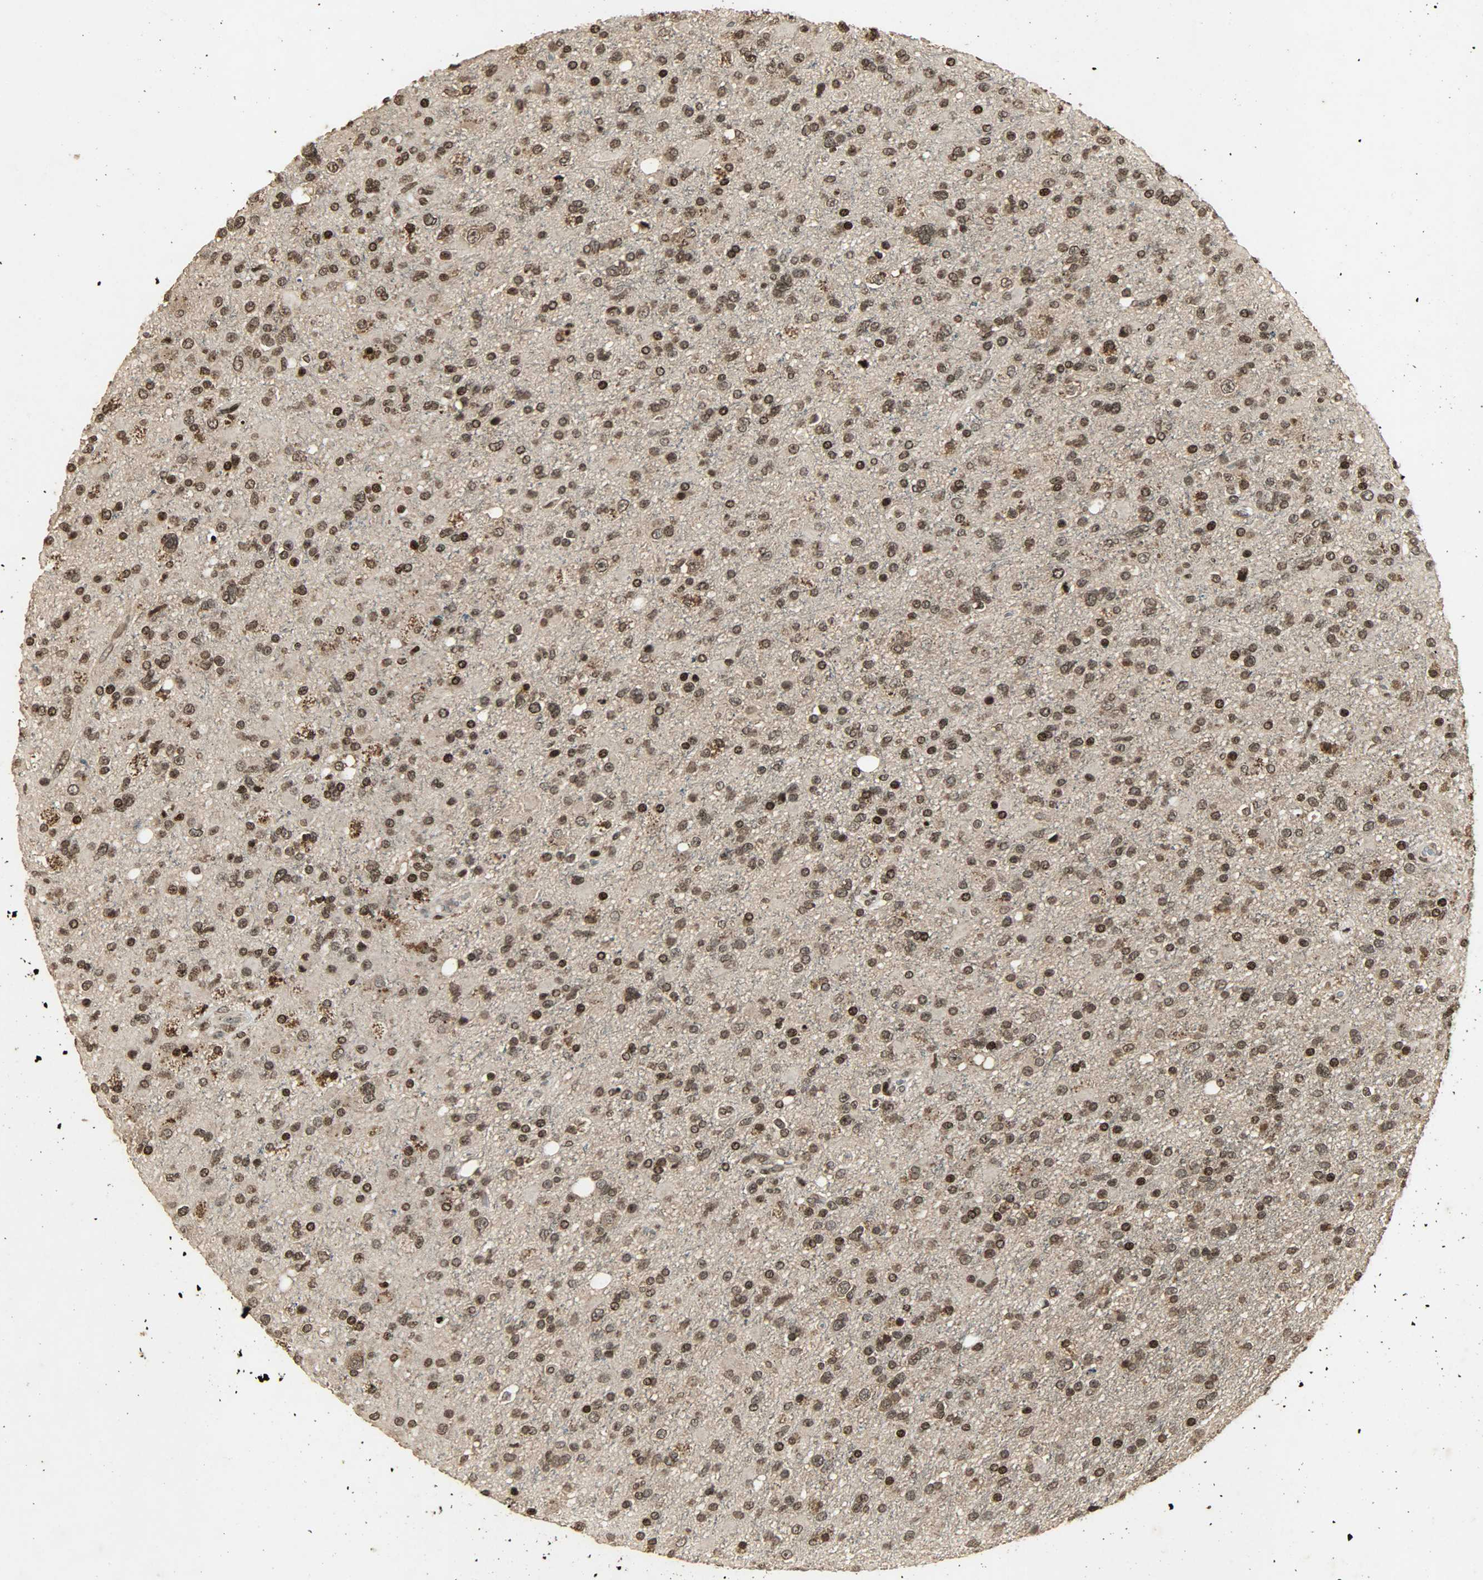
{"staining": {"intensity": "strong", "quantity": ">75%", "location": "cytoplasmic/membranous,nuclear"}, "tissue": "glioma", "cell_type": "Tumor cells", "image_type": "cancer", "snomed": [{"axis": "morphology", "description": "Glioma, malignant, High grade"}, {"axis": "topography", "description": "Brain"}], "caption": "This histopathology image demonstrates immunohistochemistry staining of human malignant glioma (high-grade), with high strong cytoplasmic/membranous and nuclear expression in about >75% of tumor cells.", "gene": "PPP3R1", "patient": {"sex": "male", "age": 33}}